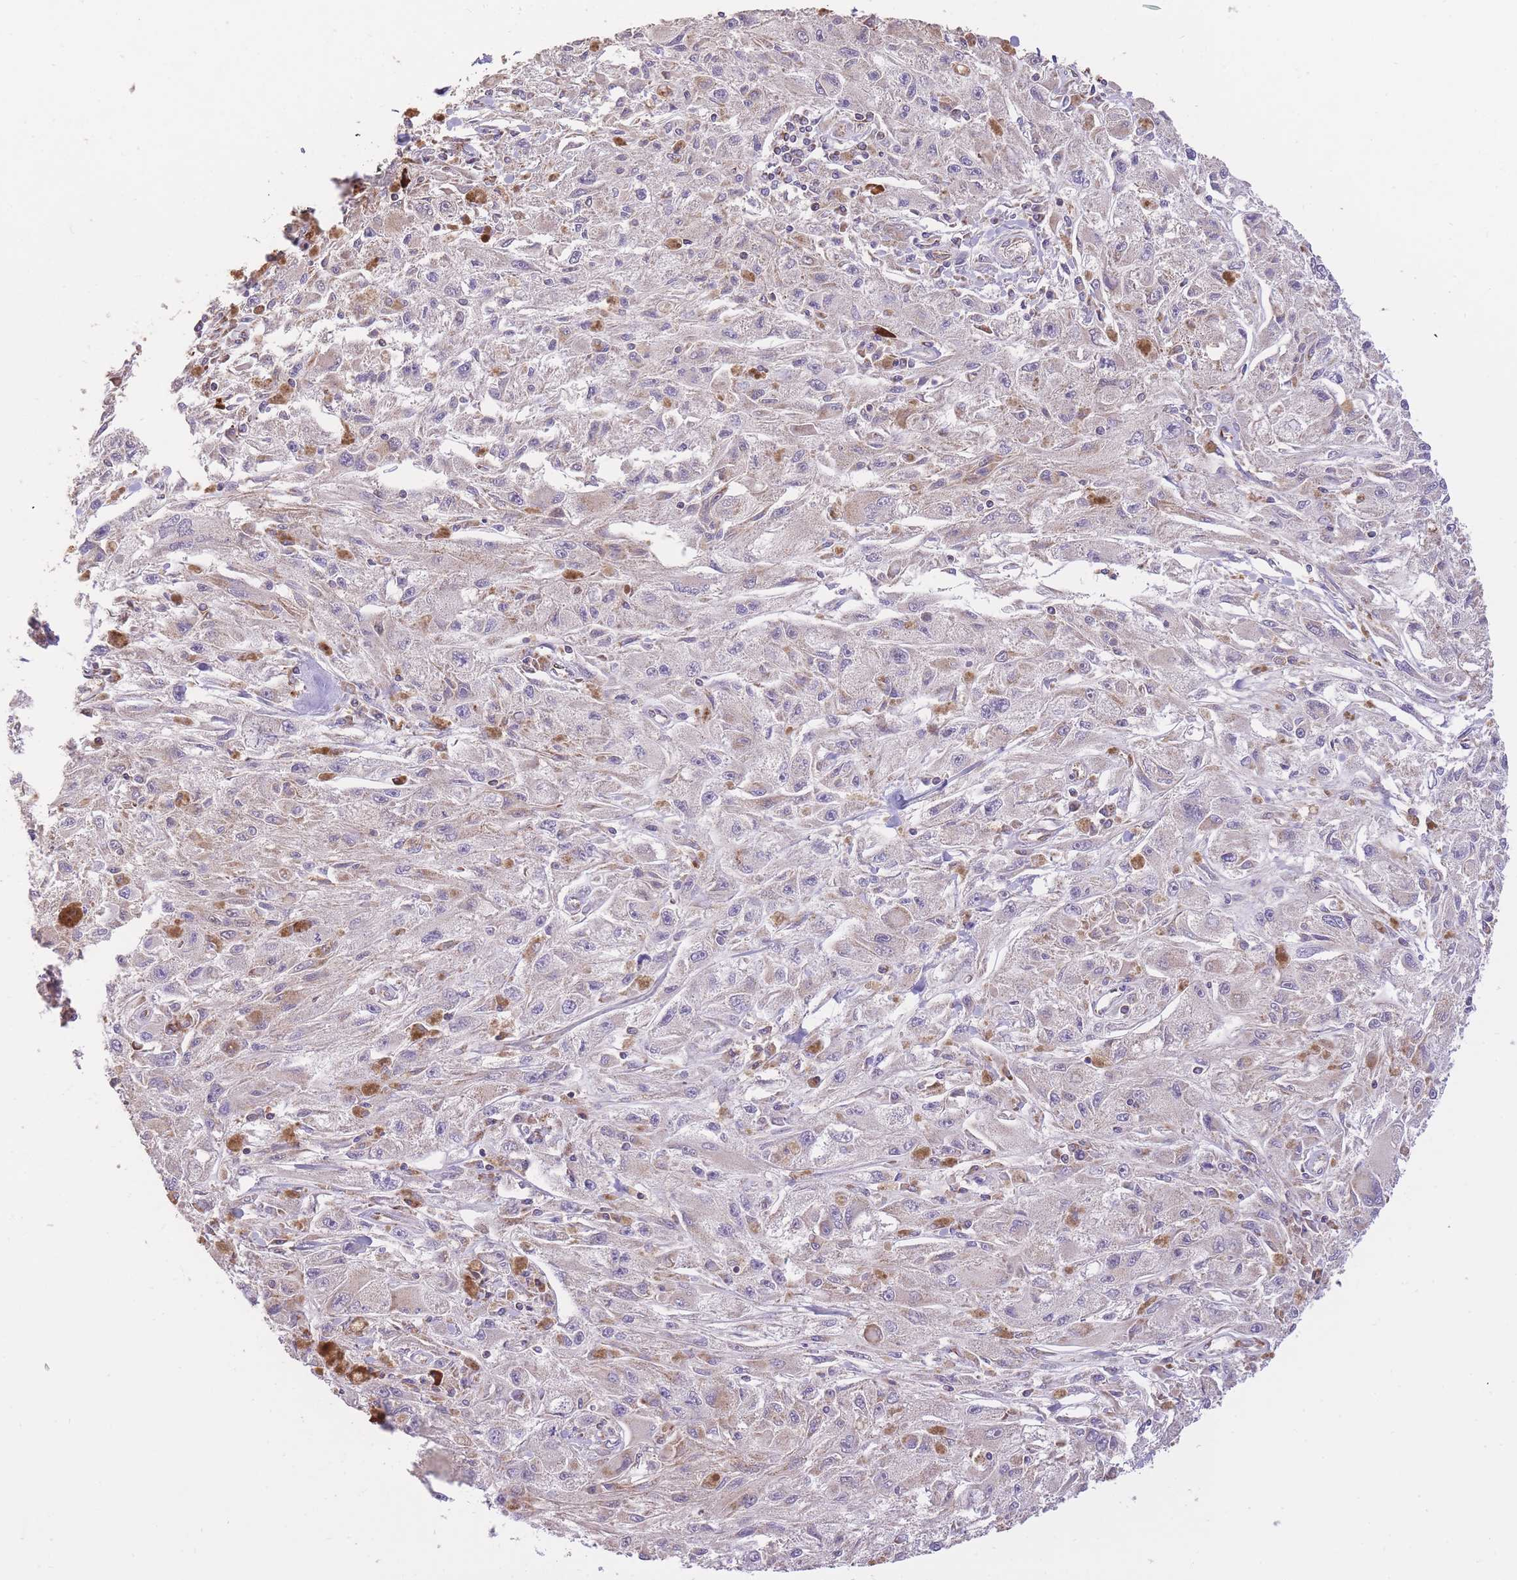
{"staining": {"intensity": "negative", "quantity": "none", "location": "none"}, "tissue": "melanoma", "cell_type": "Tumor cells", "image_type": "cancer", "snomed": [{"axis": "morphology", "description": "Malignant melanoma, Metastatic site"}, {"axis": "topography", "description": "Skin"}], "caption": "Immunohistochemistry photomicrograph of neoplastic tissue: melanoma stained with DAB demonstrates no significant protein positivity in tumor cells.", "gene": "PREP", "patient": {"sex": "male", "age": 53}}